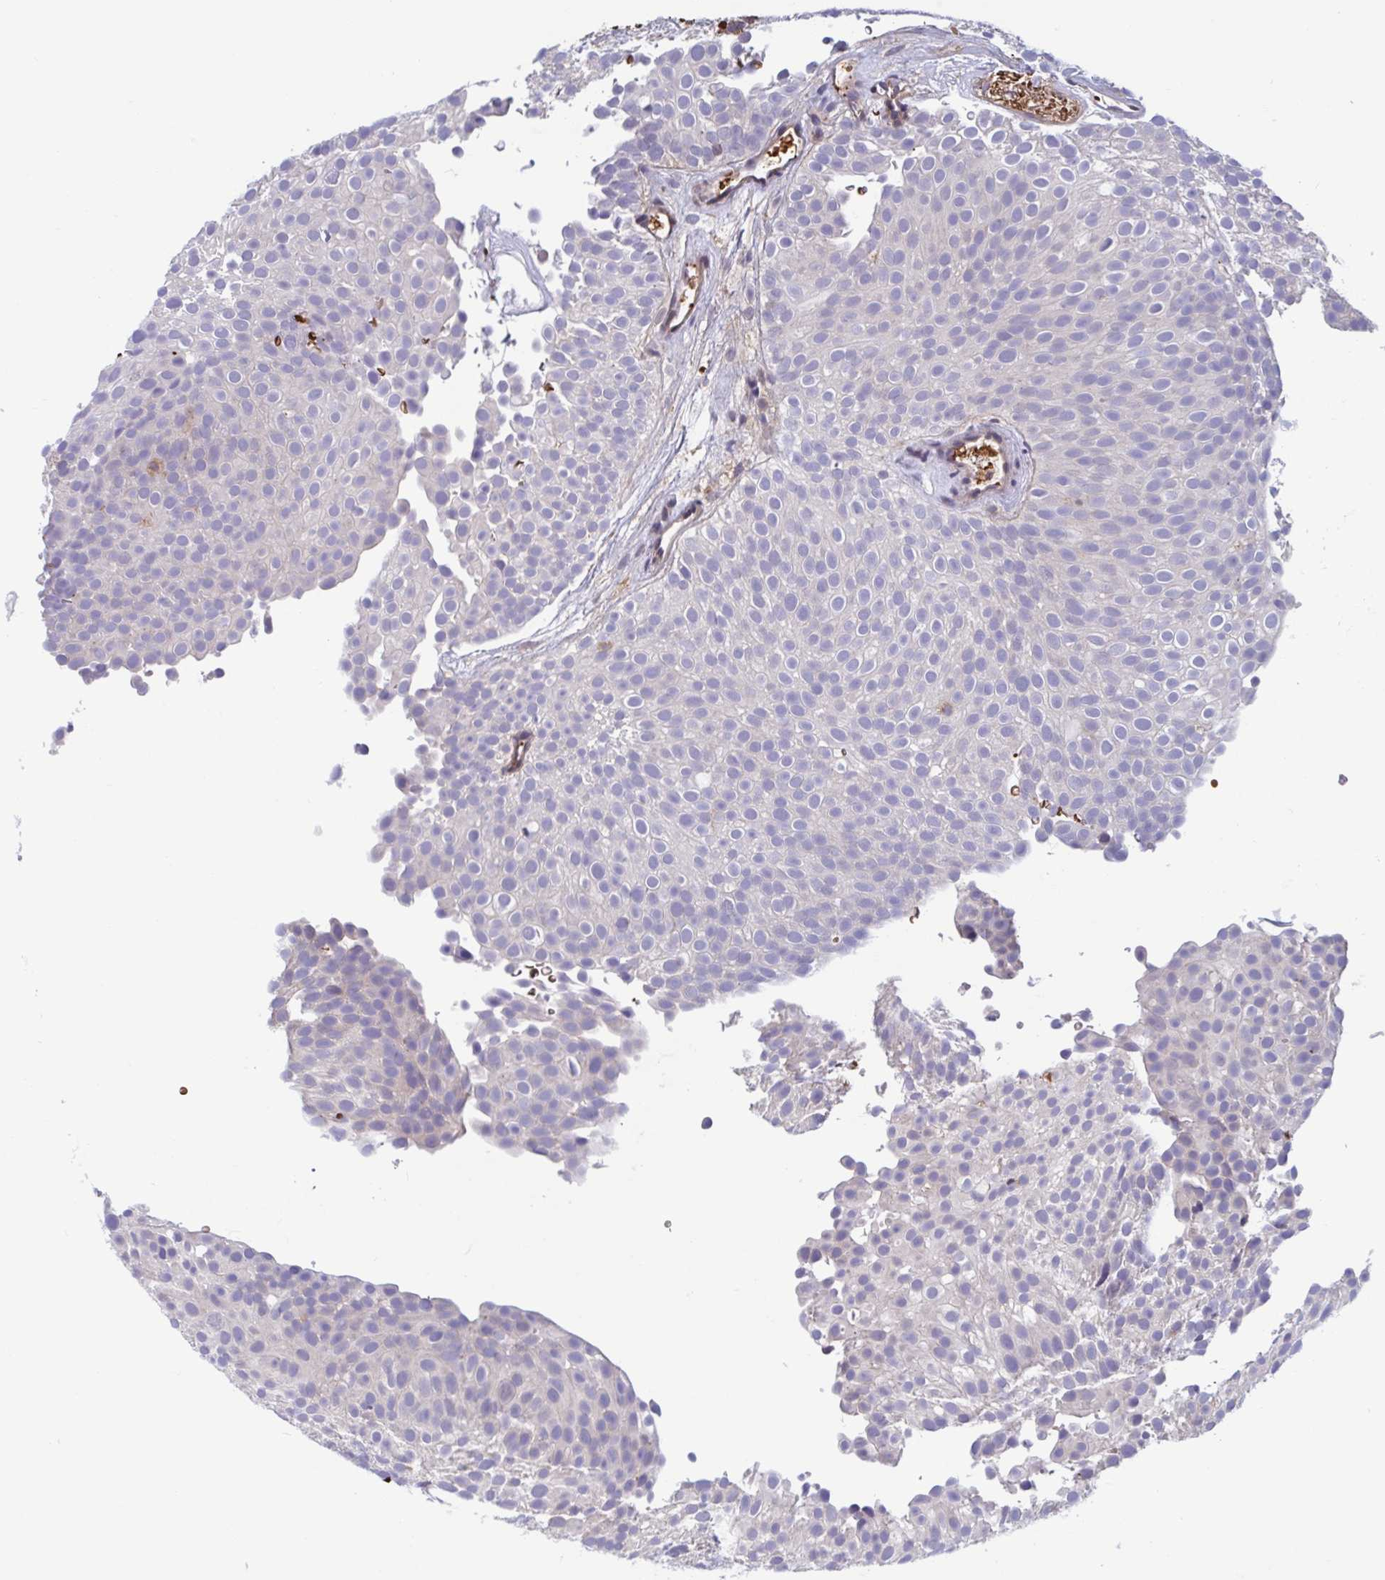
{"staining": {"intensity": "negative", "quantity": "none", "location": "none"}, "tissue": "urothelial cancer", "cell_type": "Tumor cells", "image_type": "cancer", "snomed": [{"axis": "morphology", "description": "Urothelial carcinoma, Low grade"}, {"axis": "topography", "description": "Urinary bladder"}], "caption": "High magnification brightfield microscopy of urothelial cancer stained with DAB (brown) and counterstained with hematoxylin (blue): tumor cells show no significant positivity.", "gene": "LRRC38", "patient": {"sex": "male", "age": 78}}